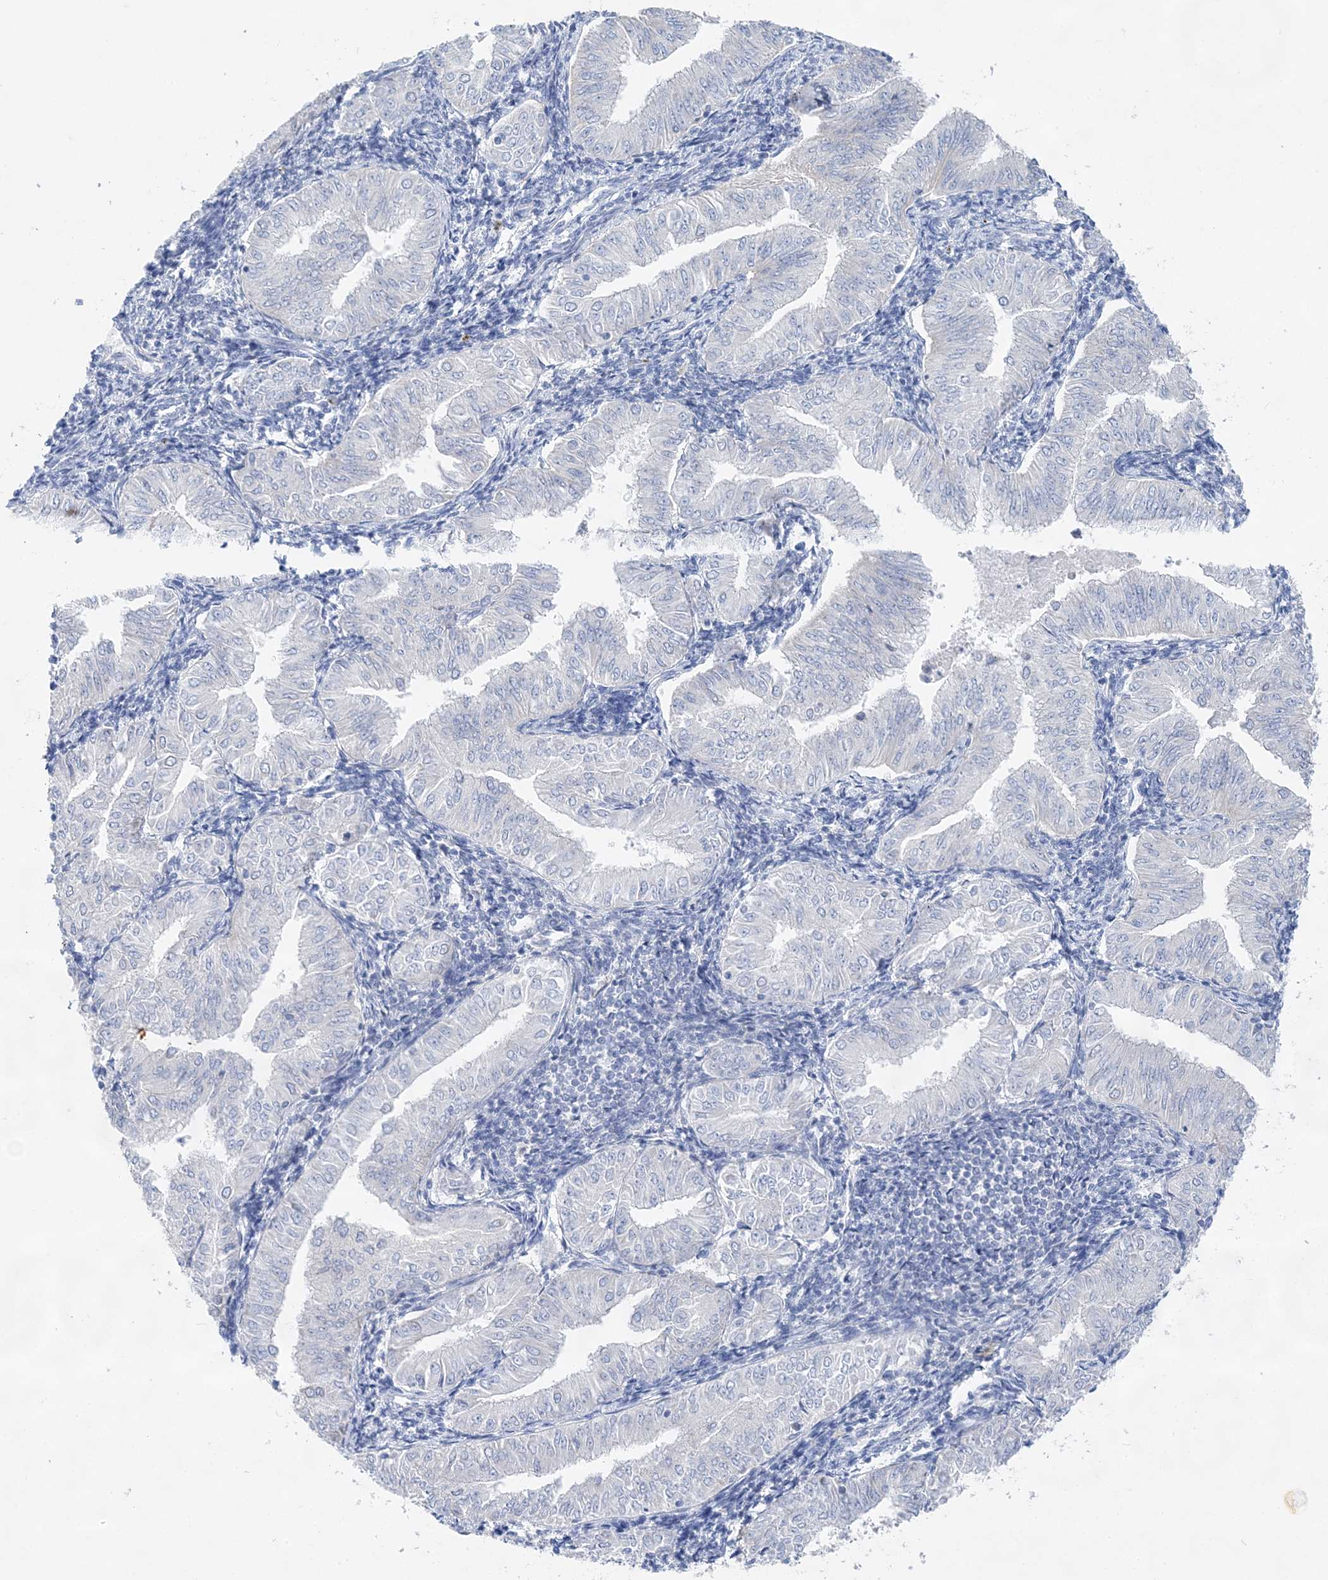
{"staining": {"intensity": "negative", "quantity": "none", "location": "none"}, "tissue": "endometrial cancer", "cell_type": "Tumor cells", "image_type": "cancer", "snomed": [{"axis": "morphology", "description": "Normal tissue, NOS"}, {"axis": "morphology", "description": "Adenocarcinoma, NOS"}, {"axis": "topography", "description": "Endometrium"}], "caption": "Immunohistochemistry of endometrial cancer exhibits no expression in tumor cells. The staining is performed using DAB brown chromogen with nuclei counter-stained in using hematoxylin.", "gene": "SLC5A6", "patient": {"sex": "female", "age": 53}}